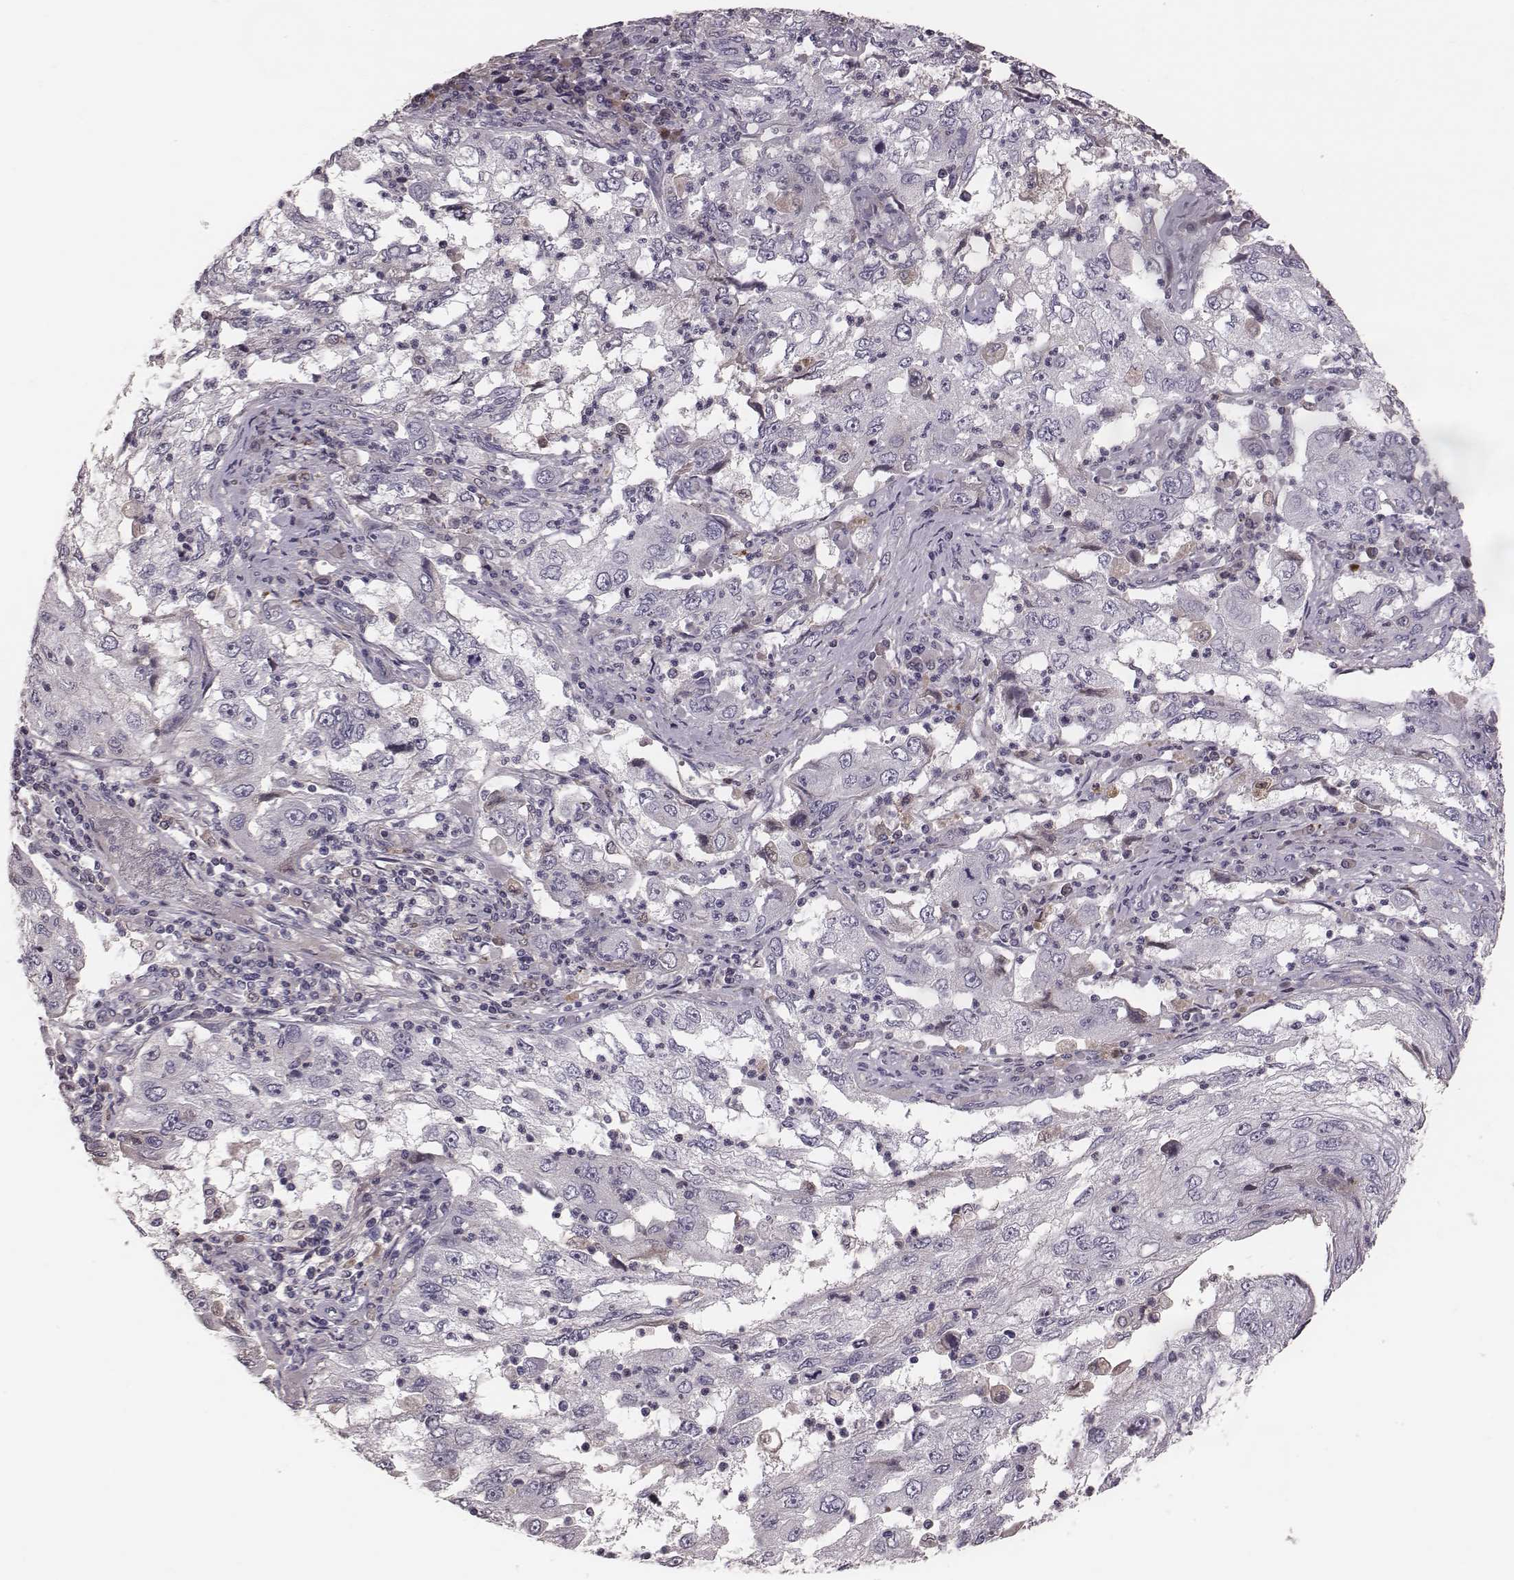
{"staining": {"intensity": "negative", "quantity": "none", "location": "none"}, "tissue": "cervical cancer", "cell_type": "Tumor cells", "image_type": "cancer", "snomed": [{"axis": "morphology", "description": "Squamous cell carcinoma, NOS"}, {"axis": "topography", "description": "Cervix"}], "caption": "High magnification brightfield microscopy of cervical cancer (squamous cell carcinoma) stained with DAB (brown) and counterstained with hematoxylin (blue): tumor cells show no significant staining.", "gene": "CFTR", "patient": {"sex": "female", "age": 36}}